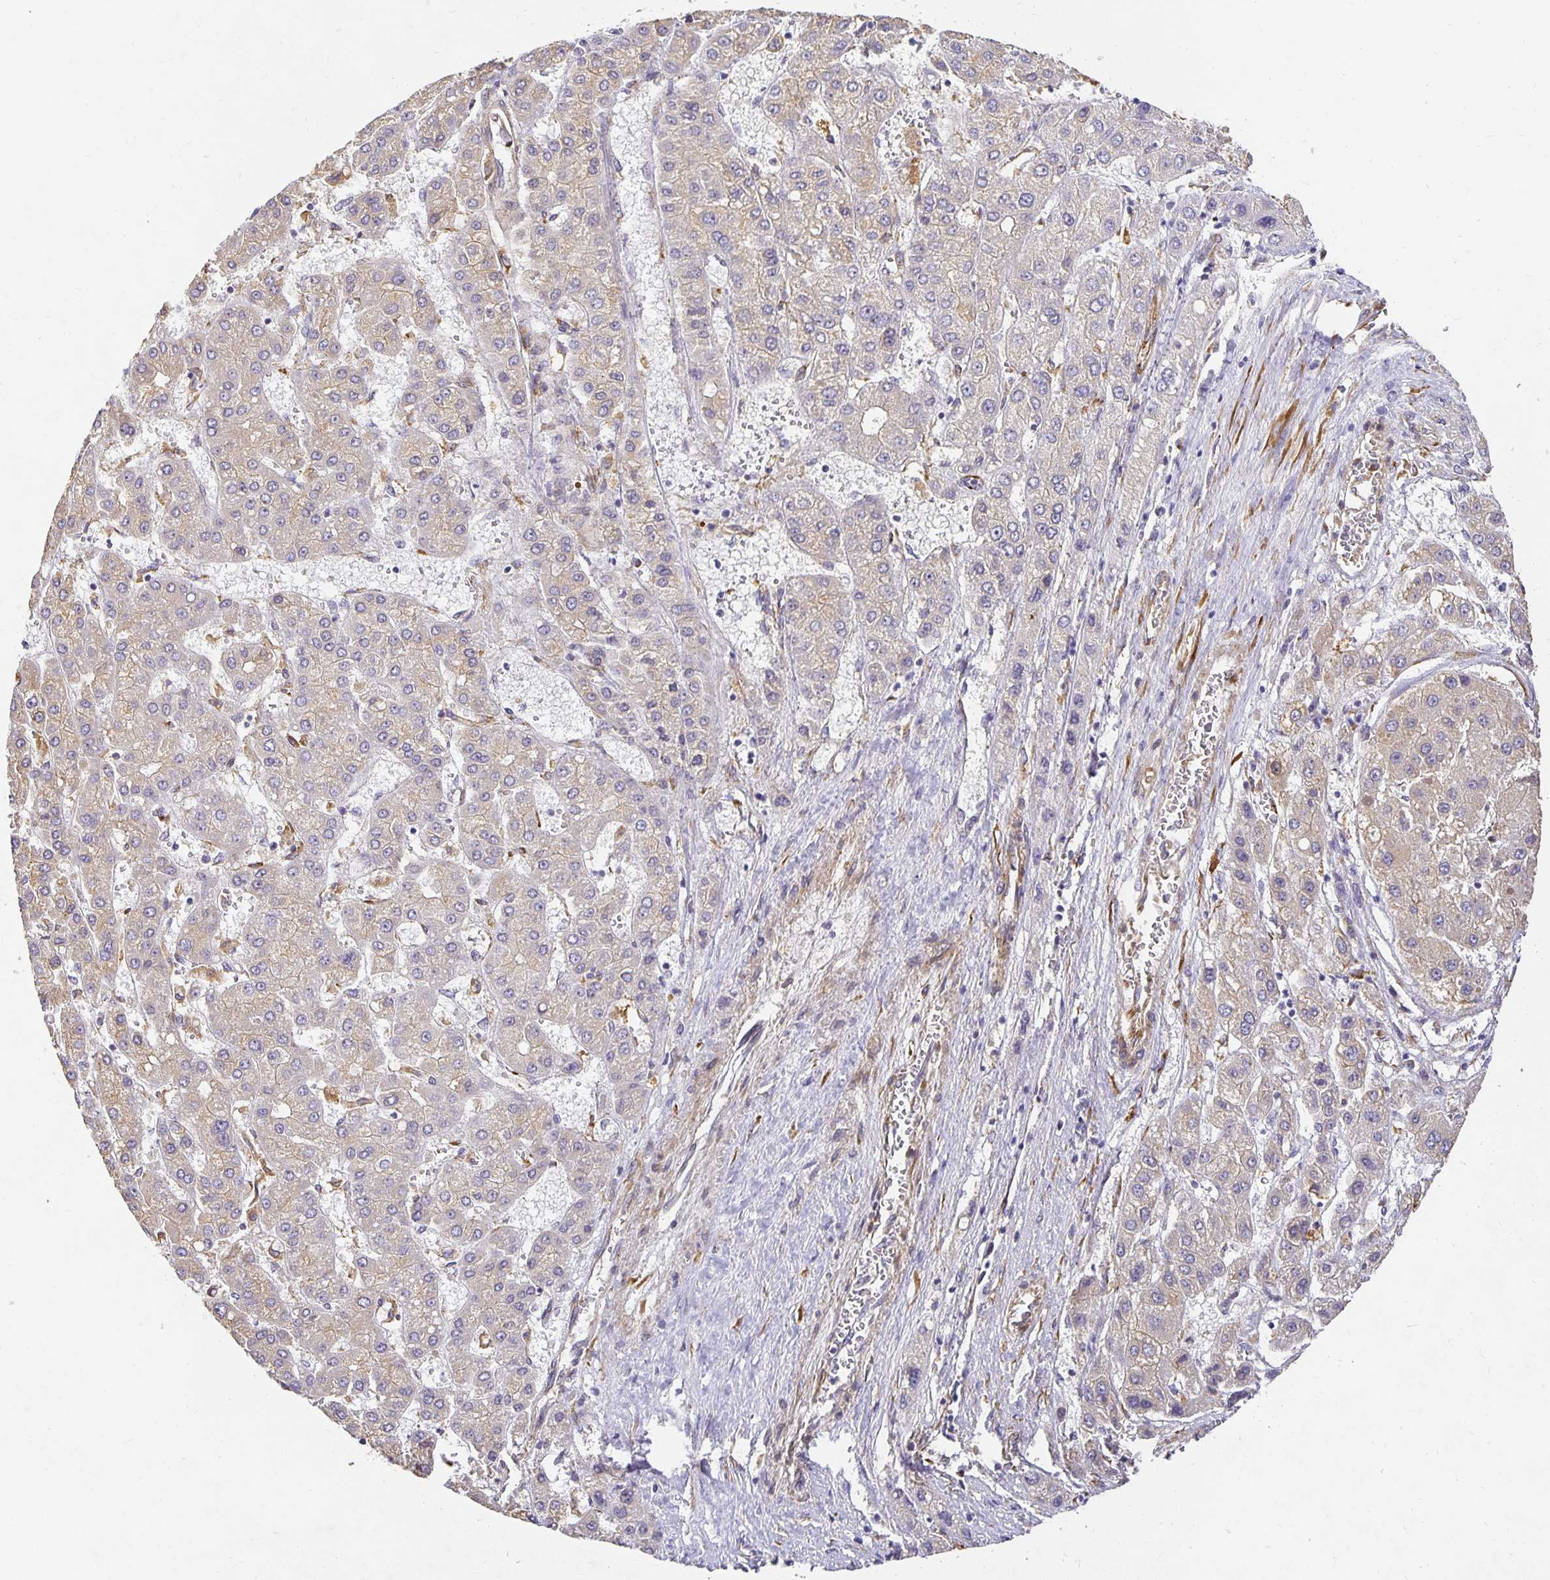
{"staining": {"intensity": "weak", "quantity": "<25%", "location": "cytoplasmic/membranous"}, "tissue": "liver cancer", "cell_type": "Tumor cells", "image_type": "cancer", "snomed": [{"axis": "morphology", "description": "Carcinoma, Hepatocellular, NOS"}, {"axis": "topography", "description": "Liver"}], "caption": "Histopathology image shows no significant protein positivity in tumor cells of liver cancer.", "gene": "PLOD1", "patient": {"sex": "female", "age": 73}}